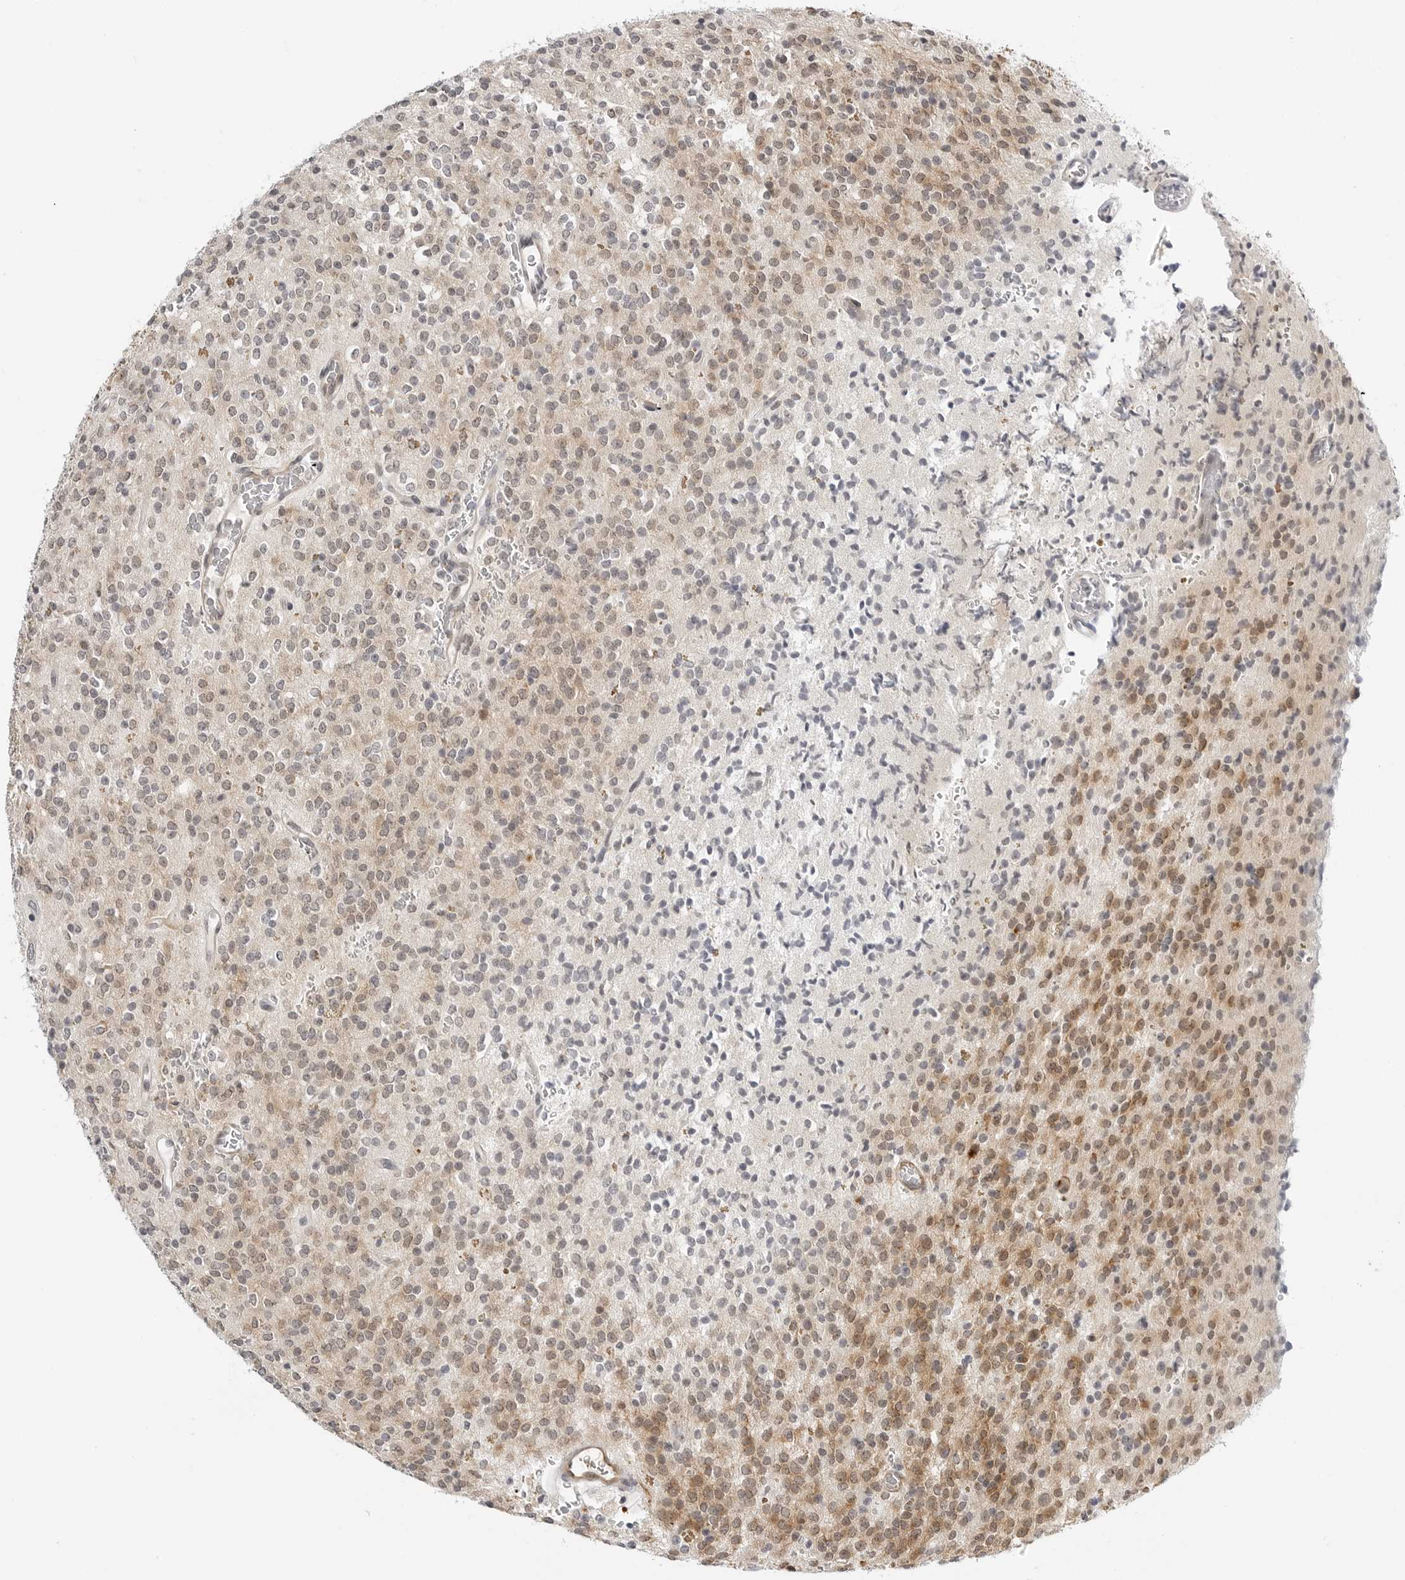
{"staining": {"intensity": "moderate", "quantity": "25%-75%", "location": "cytoplasmic/membranous"}, "tissue": "glioma", "cell_type": "Tumor cells", "image_type": "cancer", "snomed": [{"axis": "morphology", "description": "Glioma, malignant, High grade"}, {"axis": "topography", "description": "Brain"}], "caption": "DAB (3,3'-diaminobenzidine) immunohistochemical staining of high-grade glioma (malignant) shows moderate cytoplasmic/membranous protein positivity in approximately 25%-75% of tumor cells.", "gene": "MAP2K5", "patient": {"sex": "male", "age": 34}}